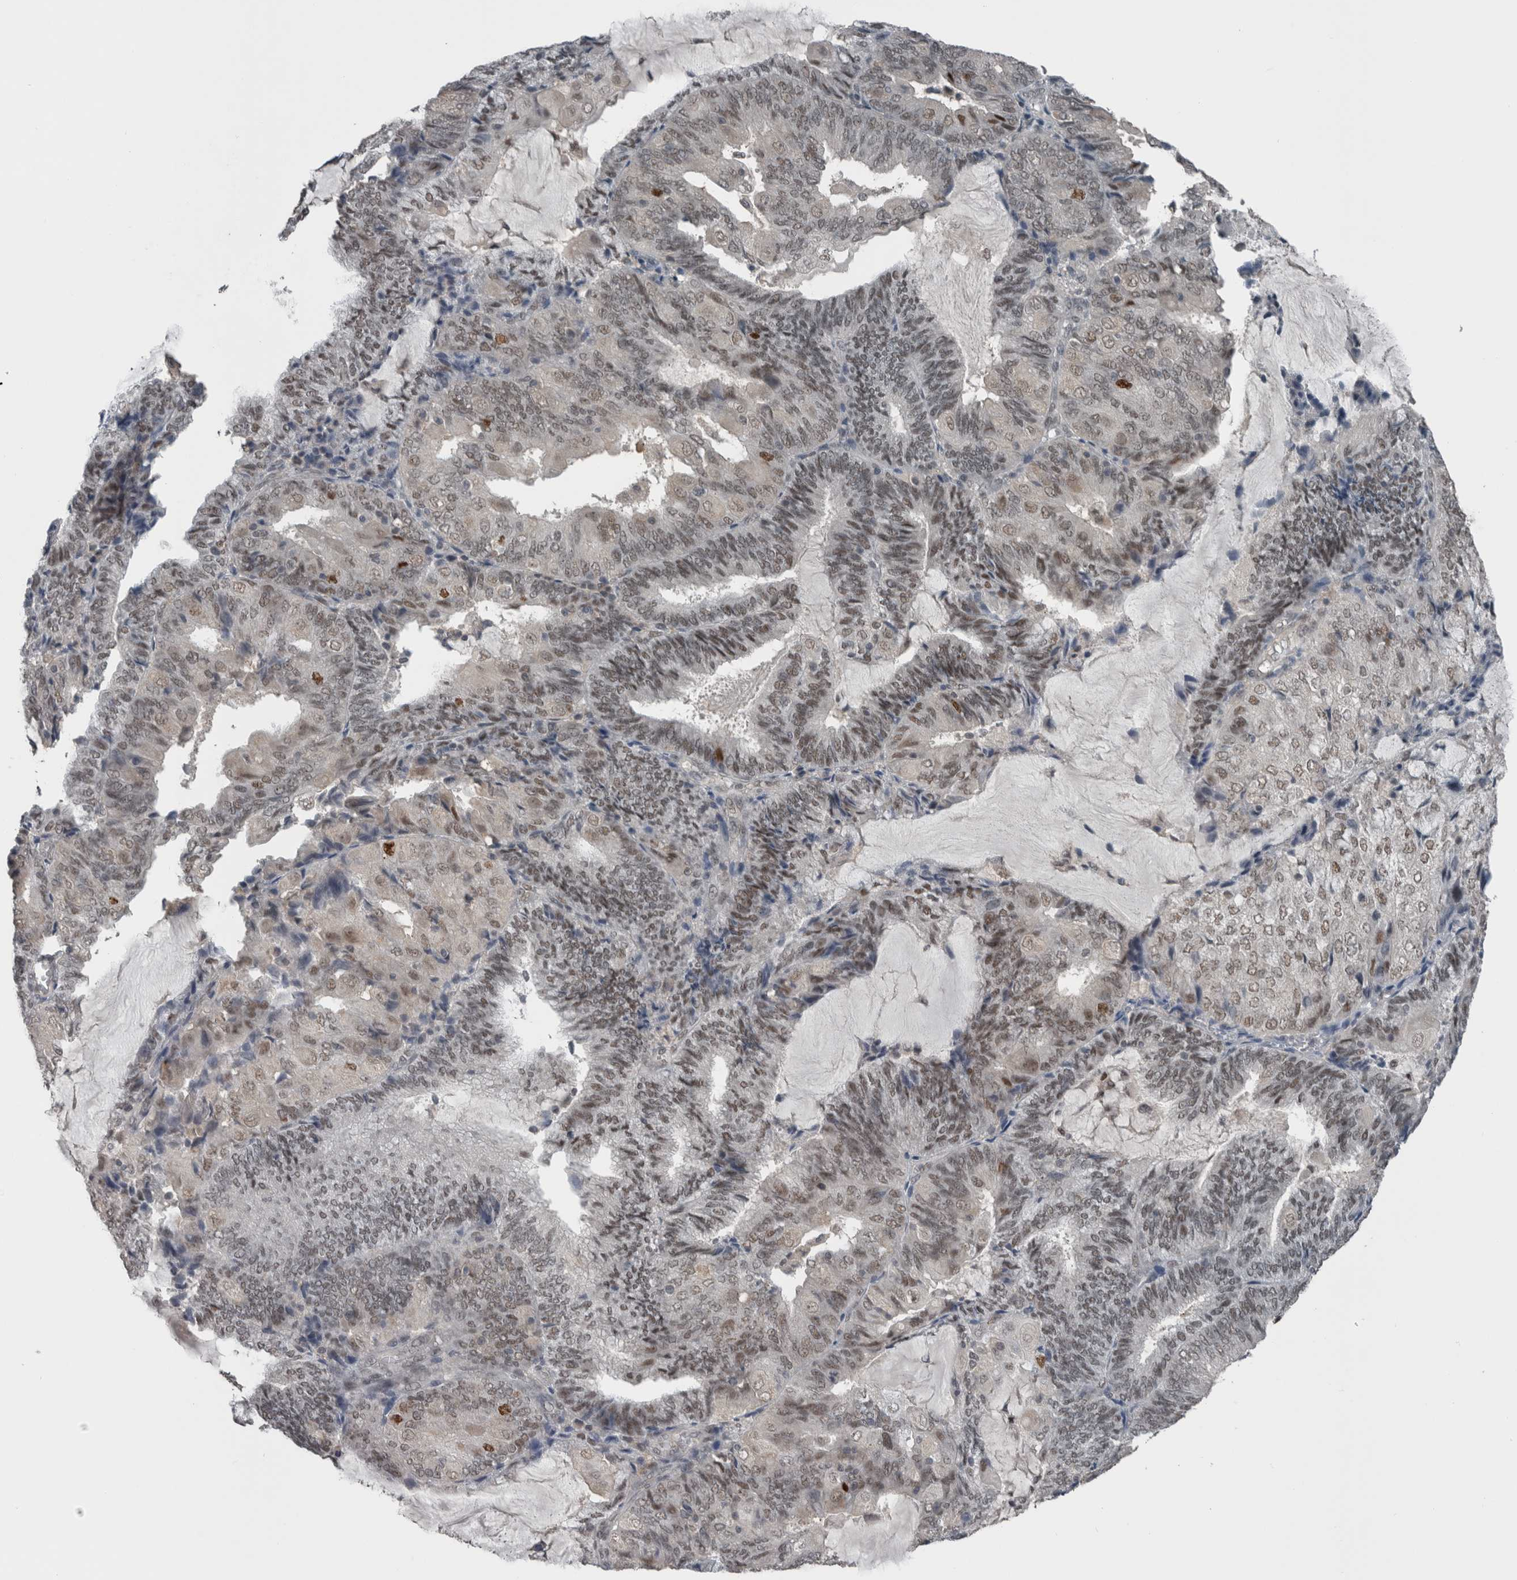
{"staining": {"intensity": "moderate", "quantity": "<25%", "location": "nuclear"}, "tissue": "endometrial cancer", "cell_type": "Tumor cells", "image_type": "cancer", "snomed": [{"axis": "morphology", "description": "Adenocarcinoma, NOS"}, {"axis": "topography", "description": "Endometrium"}], "caption": "IHC staining of endometrial adenocarcinoma, which reveals low levels of moderate nuclear staining in approximately <25% of tumor cells indicating moderate nuclear protein staining. The staining was performed using DAB (brown) for protein detection and nuclei were counterstained in hematoxylin (blue).", "gene": "ZBTB21", "patient": {"sex": "female", "age": 81}}